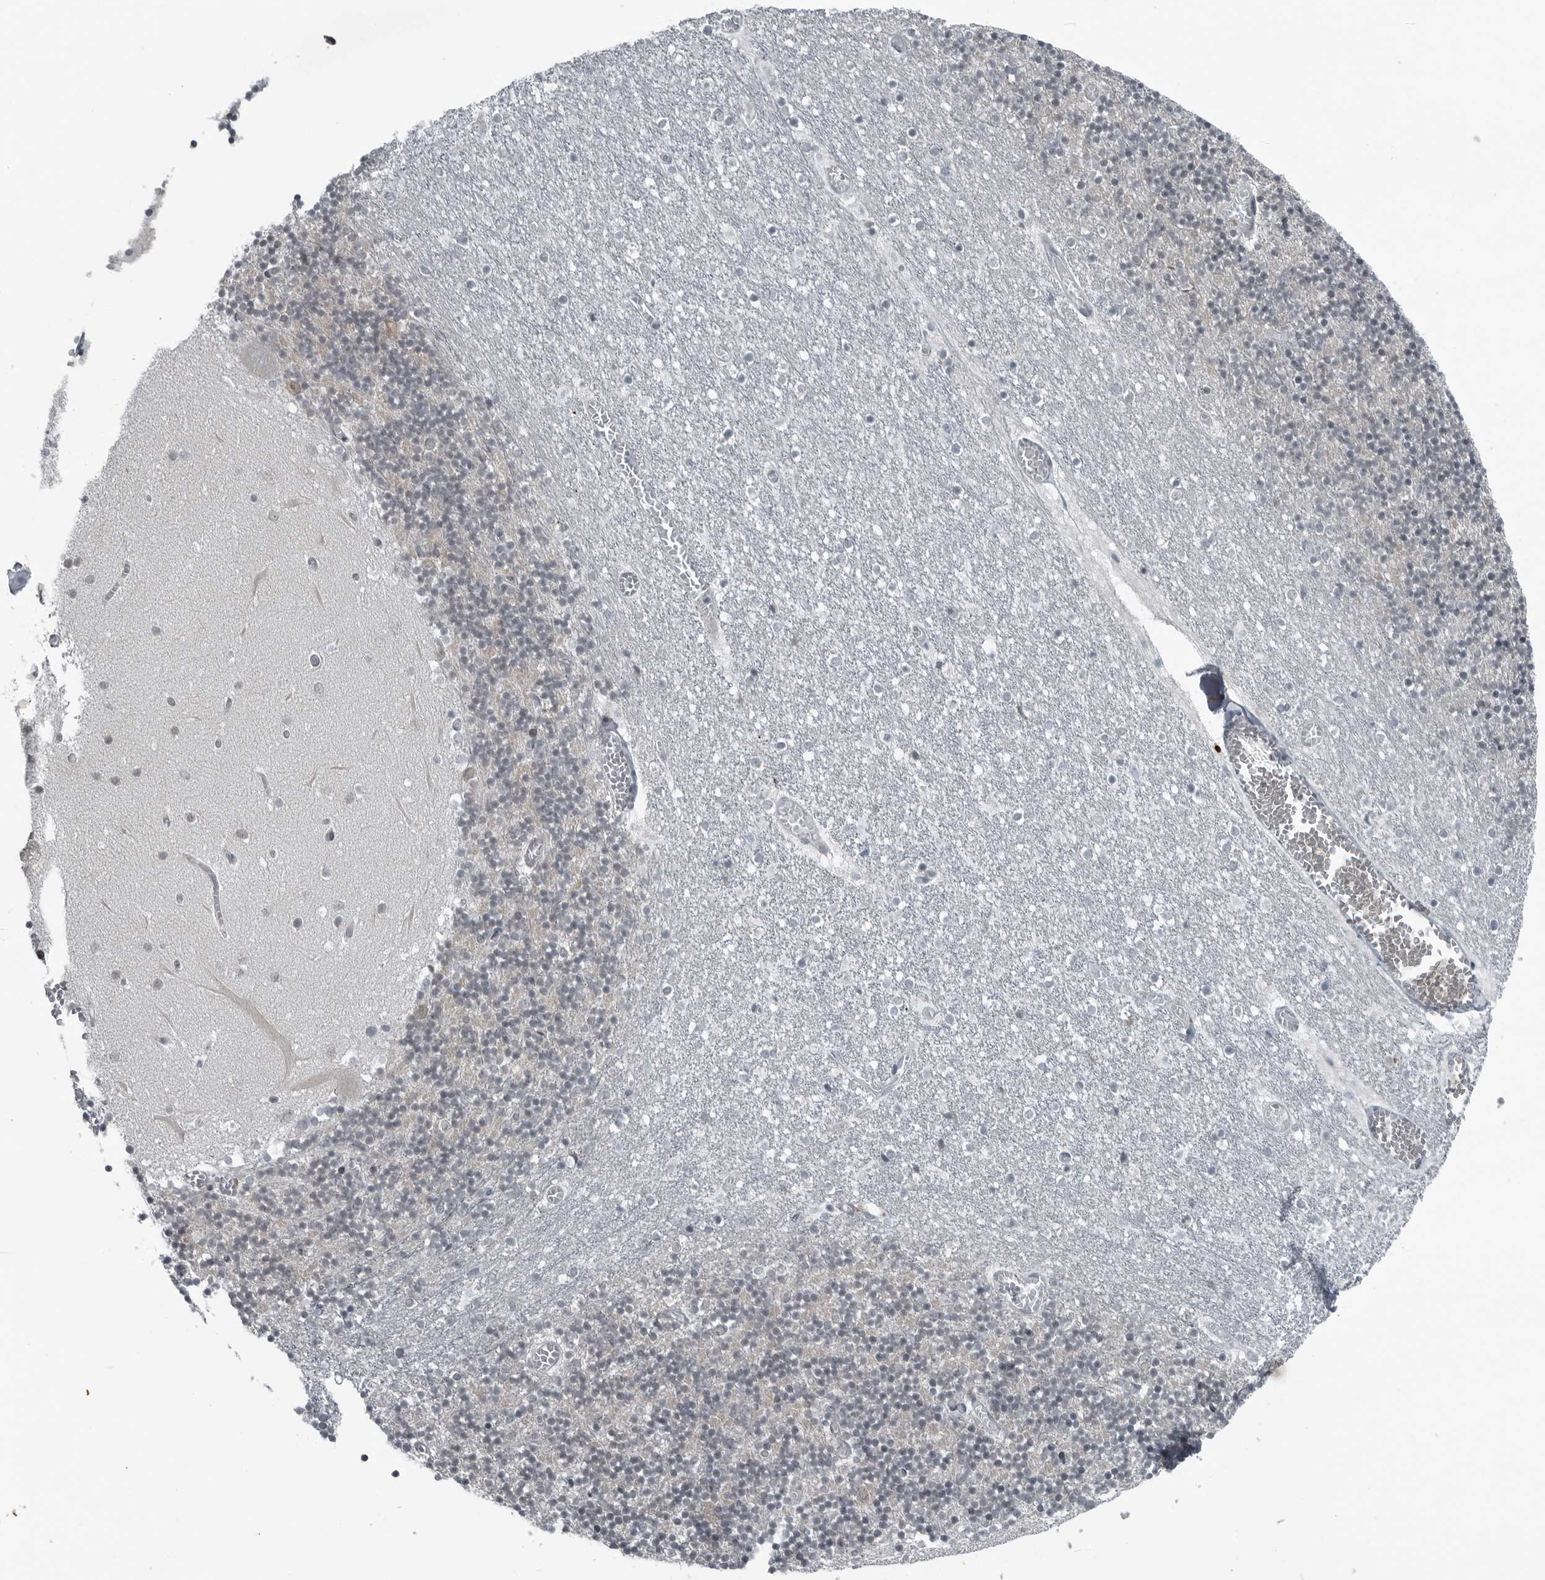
{"staining": {"intensity": "weak", "quantity": "25%-75%", "location": "cytoplasmic/membranous"}, "tissue": "cerebellum", "cell_type": "Cells in granular layer", "image_type": "normal", "snomed": [{"axis": "morphology", "description": "Normal tissue, NOS"}, {"axis": "topography", "description": "Cerebellum"}], "caption": "About 25%-75% of cells in granular layer in benign human cerebellum exhibit weak cytoplasmic/membranous protein expression as visualized by brown immunohistochemical staining.", "gene": "DNAAF11", "patient": {"sex": "female", "age": 28}}